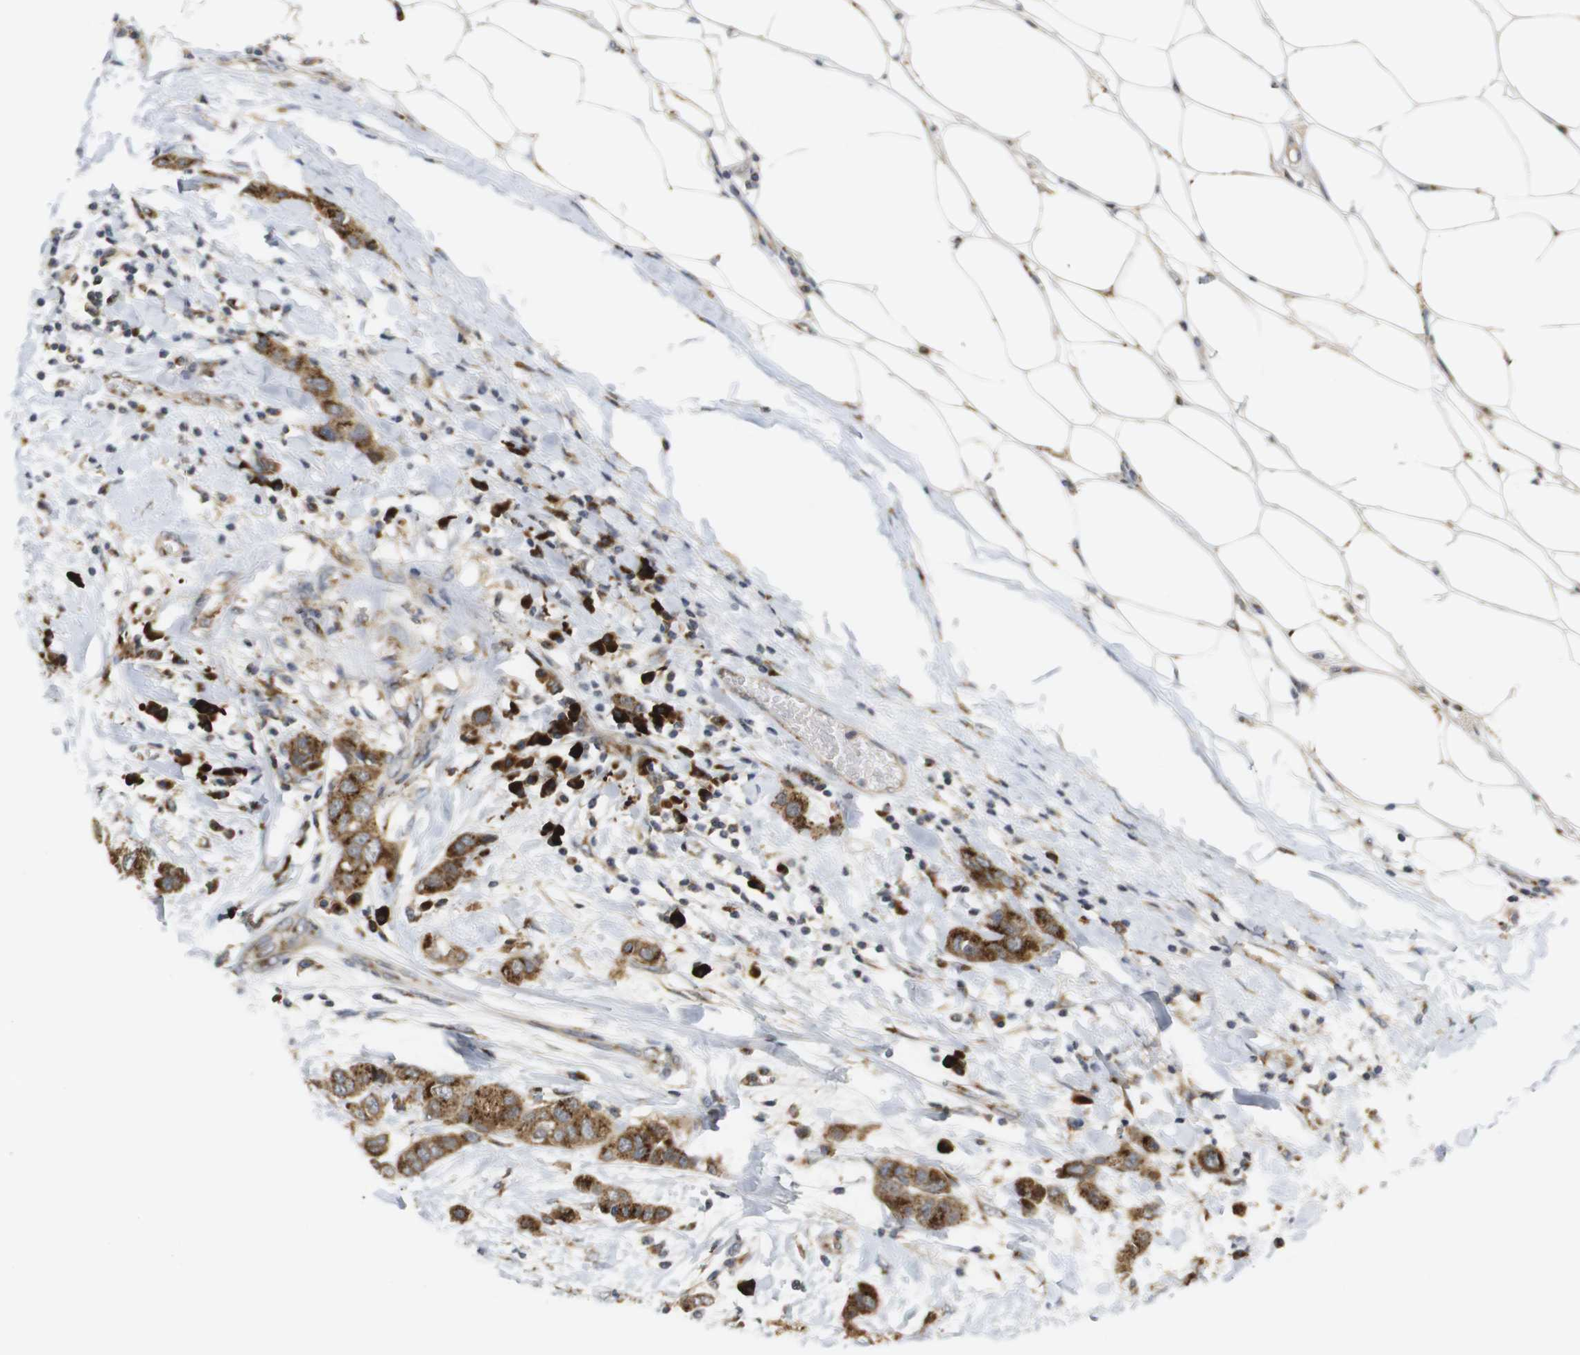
{"staining": {"intensity": "moderate", "quantity": ">75%", "location": "cytoplasmic/membranous"}, "tissue": "breast cancer", "cell_type": "Tumor cells", "image_type": "cancer", "snomed": [{"axis": "morphology", "description": "Duct carcinoma"}, {"axis": "topography", "description": "Breast"}], "caption": "Tumor cells show medium levels of moderate cytoplasmic/membranous staining in about >75% of cells in breast cancer (invasive ductal carcinoma). The staining was performed using DAB to visualize the protein expression in brown, while the nuclei were stained in blue with hematoxylin (Magnification: 20x).", "gene": "ZFPL1", "patient": {"sex": "female", "age": 50}}